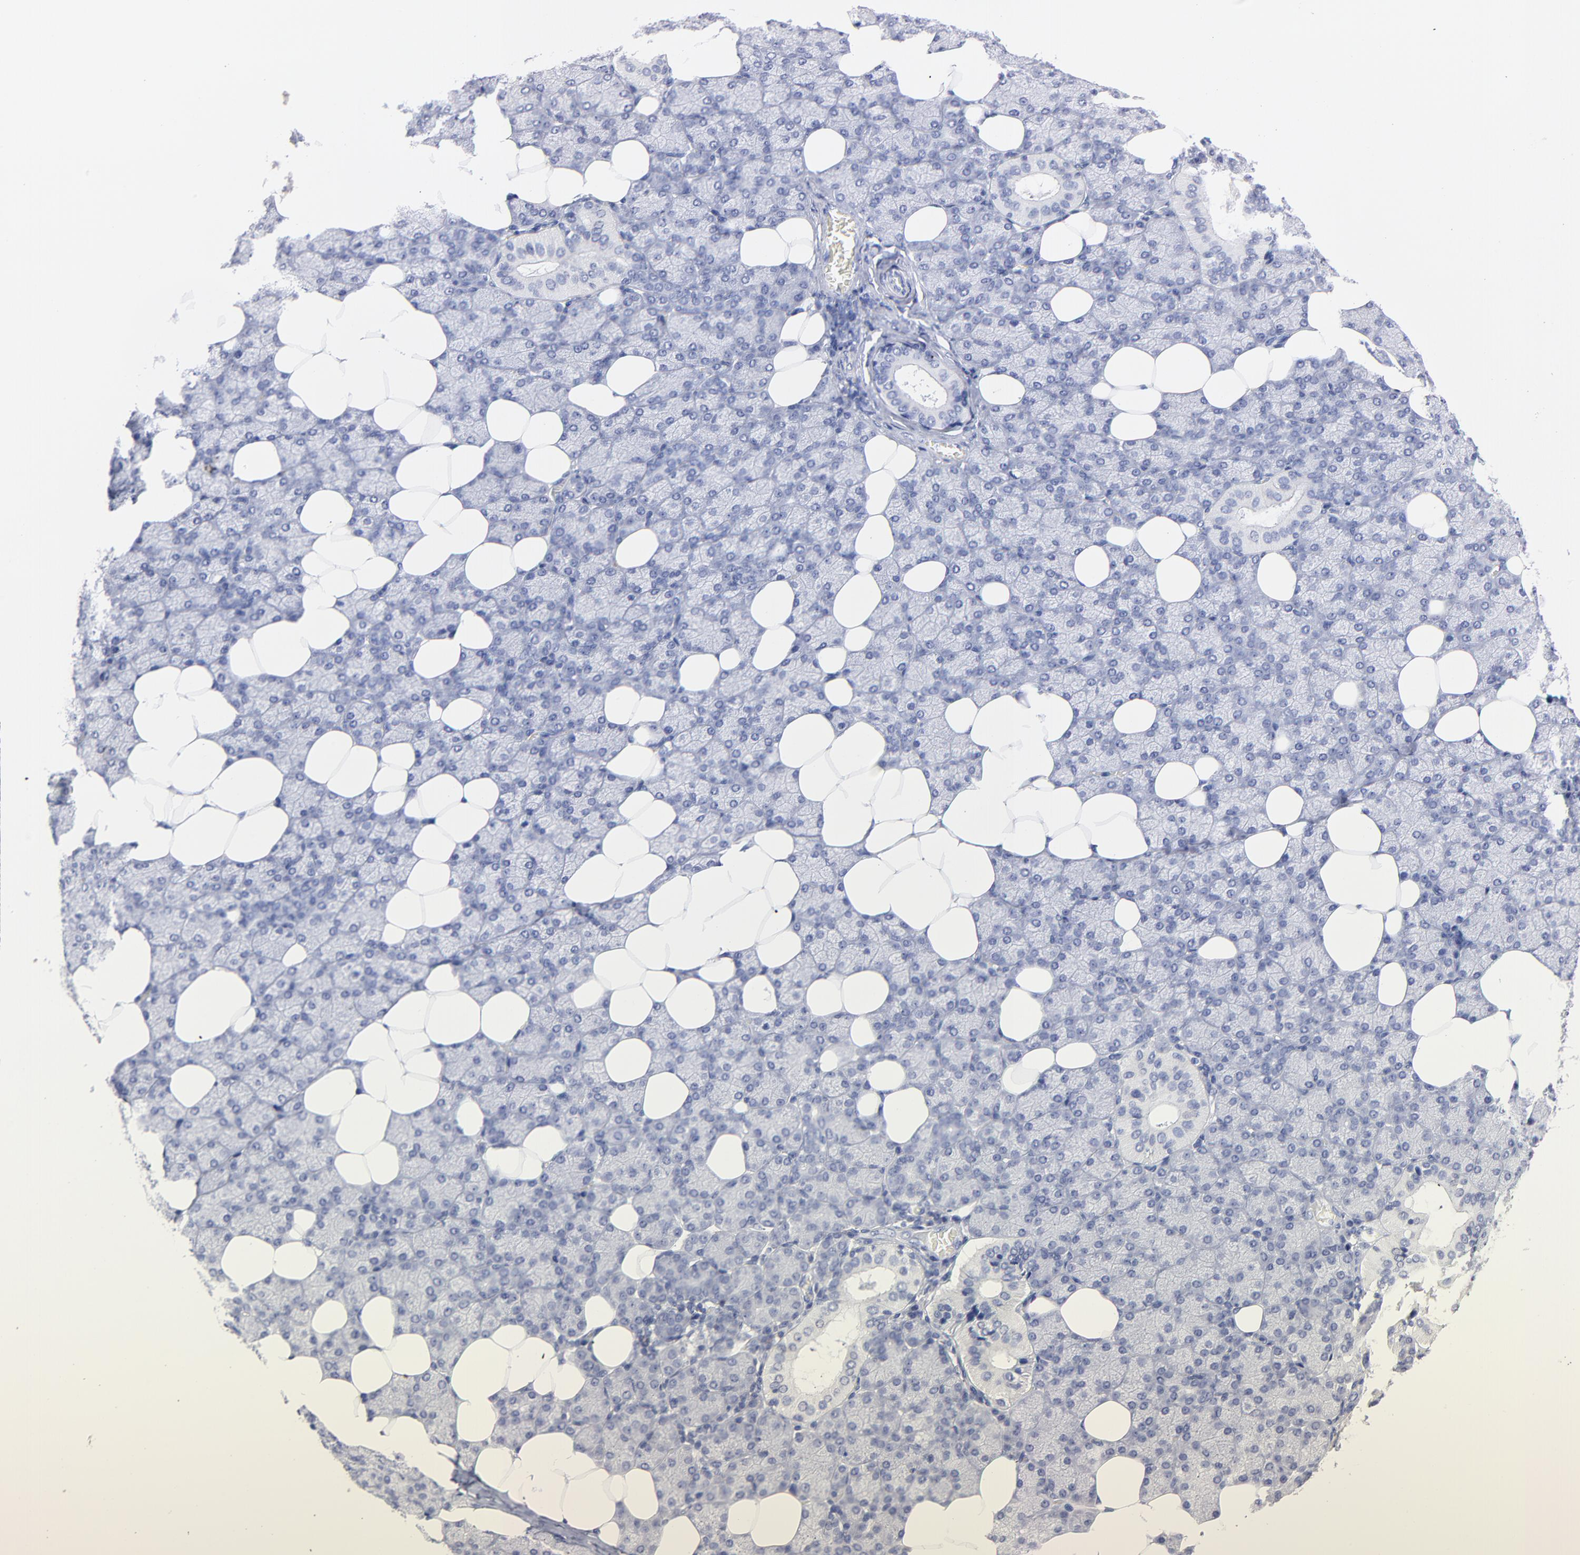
{"staining": {"intensity": "negative", "quantity": "none", "location": "none"}, "tissue": "salivary gland", "cell_type": "Glandular cells", "image_type": "normal", "snomed": [{"axis": "morphology", "description": "Normal tissue, NOS"}, {"axis": "topography", "description": "Lymph node"}, {"axis": "topography", "description": "Salivary gland"}], "caption": "IHC of normal human salivary gland demonstrates no staining in glandular cells.", "gene": "TRAT1", "patient": {"sex": "male", "age": 8}}